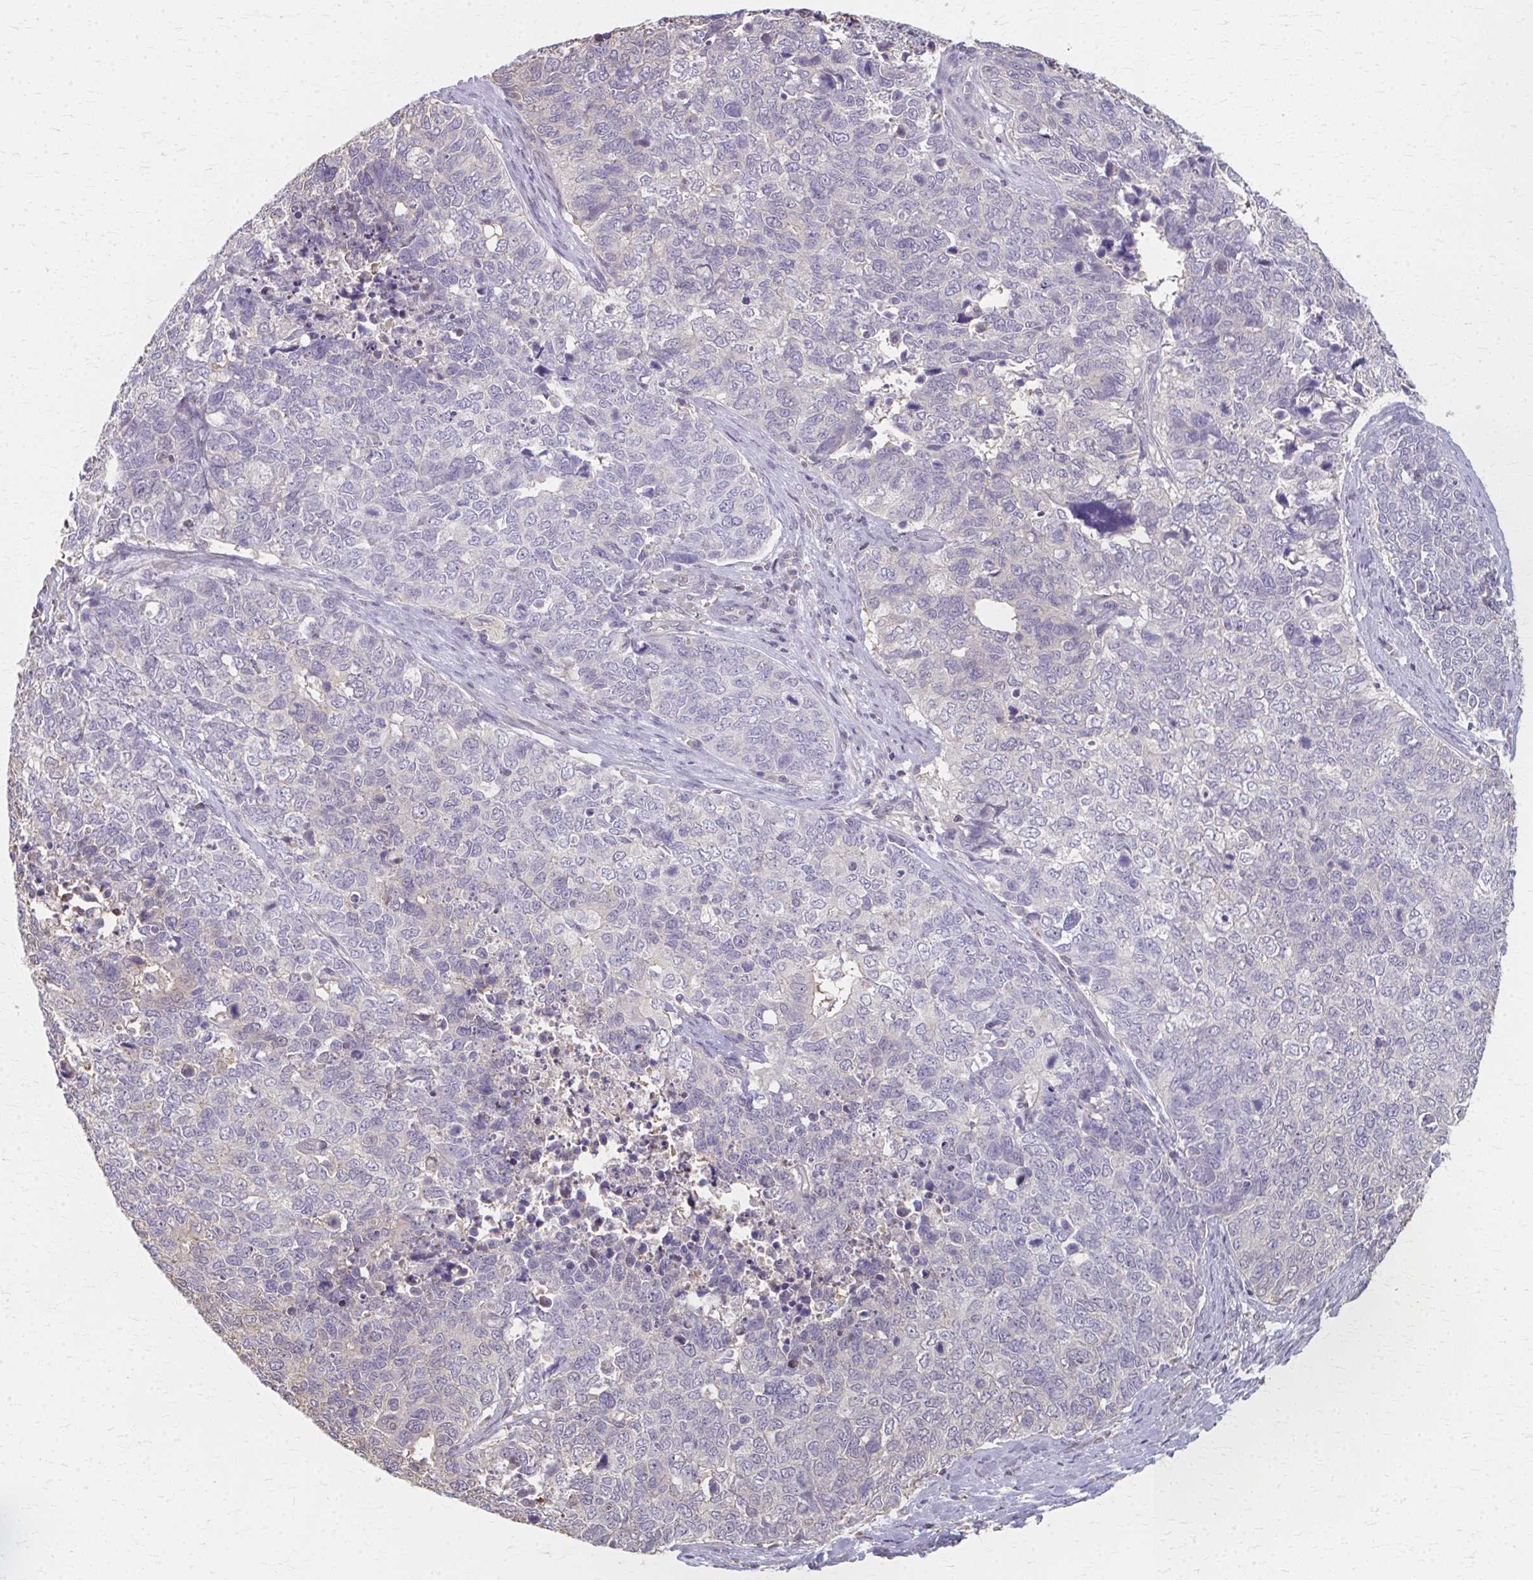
{"staining": {"intensity": "negative", "quantity": "none", "location": "none"}, "tissue": "cervical cancer", "cell_type": "Tumor cells", "image_type": "cancer", "snomed": [{"axis": "morphology", "description": "Adenocarcinoma, NOS"}, {"axis": "topography", "description": "Cervix"}], "caption": "DAB (3,3'-diaminobenzidine) immunohistochemical staining of cervical adenocarcinoma displays no significant expression in tumor cells.", "gene": "RABGAP1L", "patient": {"sex": "female", "age": 63}}